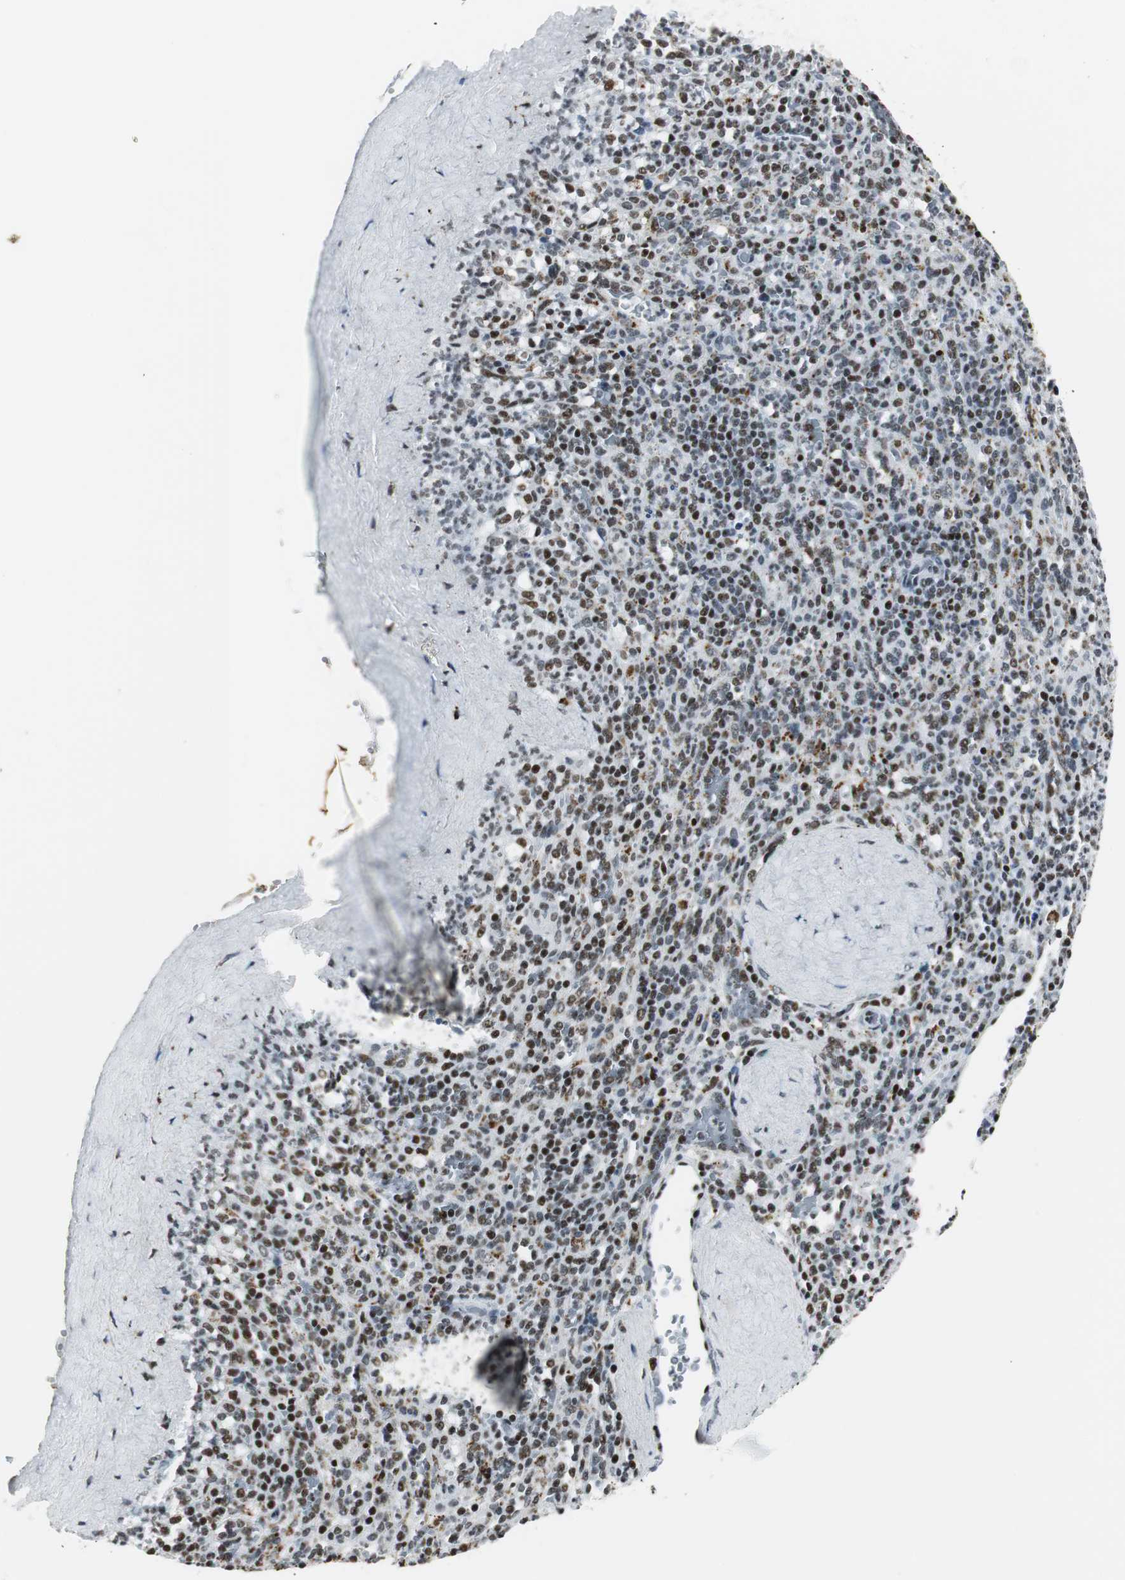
{"staining": {"intensity": "moderate", "quantity": "25%-75%", "location": "nuclear"}, "tissue": "spleen", "cell_type": "Cells in red pulp", "image_type": "normal", "snomed": [{"axis": "morphology", "description": "Normal tissue, NOS"}, {"axis": "topography", "description": "Spleen"}], "caption": "A photomicrograph of human spleen stained for a protein reveals moderate nuclear brown staining in cells in red pulp. Nuclei are stained in blue.", "gene": "RBBP4", "patient": {"sex": "male", "age": 36}}